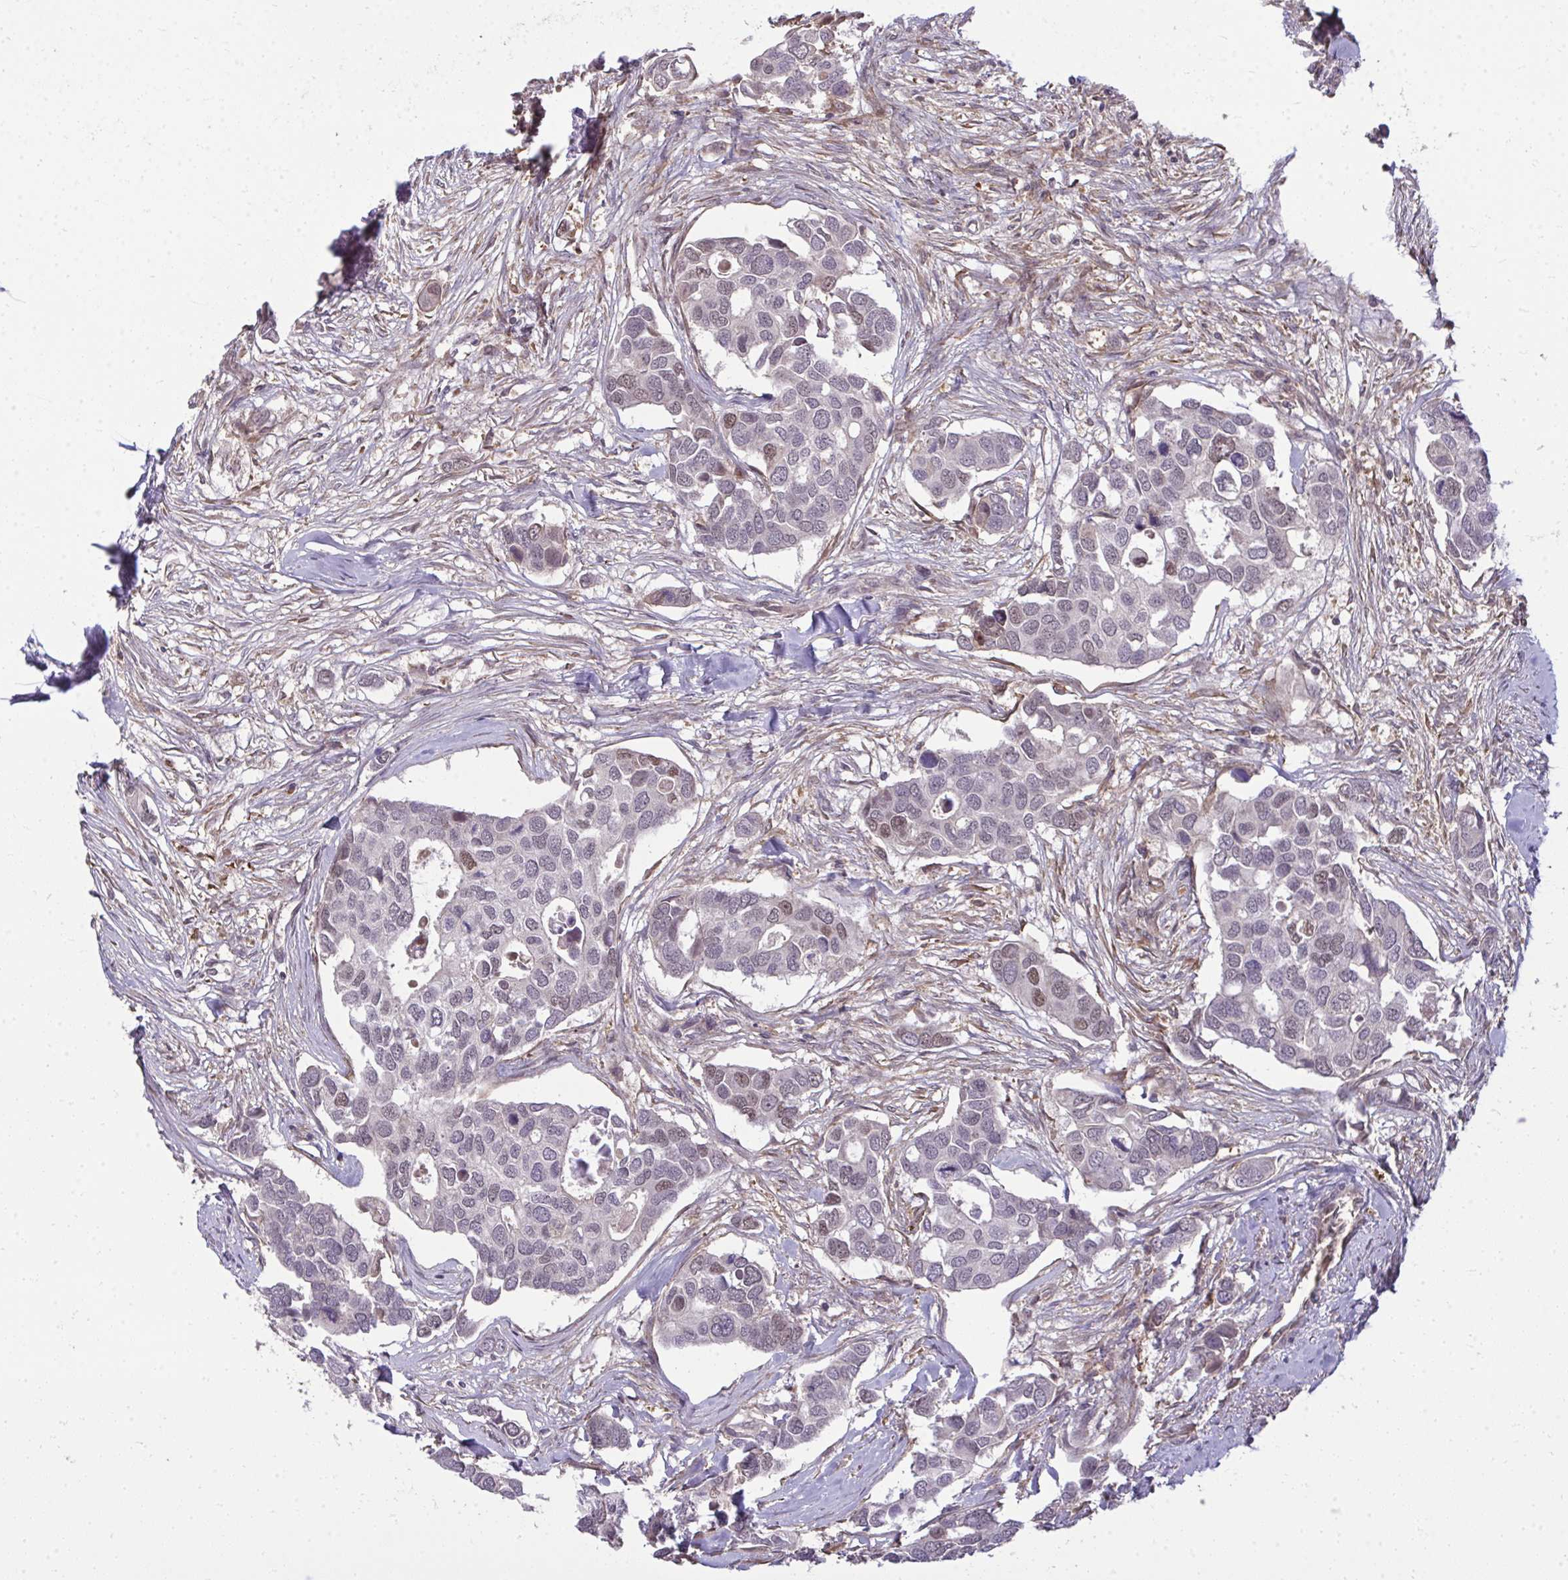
{"staining": {"intensity": "moderate", "quantity": "<25%", "location": "nuclear"}, "tissue": "breast cancer", "cell_type": "Tumor cells", "image_type": "cancer", "snomed": [{"axis": "morphology", "description": "Duct carcinoma"}, {"axis": "topography", "description": "Breast"}], "caption": "Human breast cancer (infiltrating ductal carcinoma) stained with a brown dye demonstrates moderate nuclear positive expression in approximately <25% of tumor cells.", "gene": "ZSCAN9", "patient": {"sex": "female", "age": 83}}